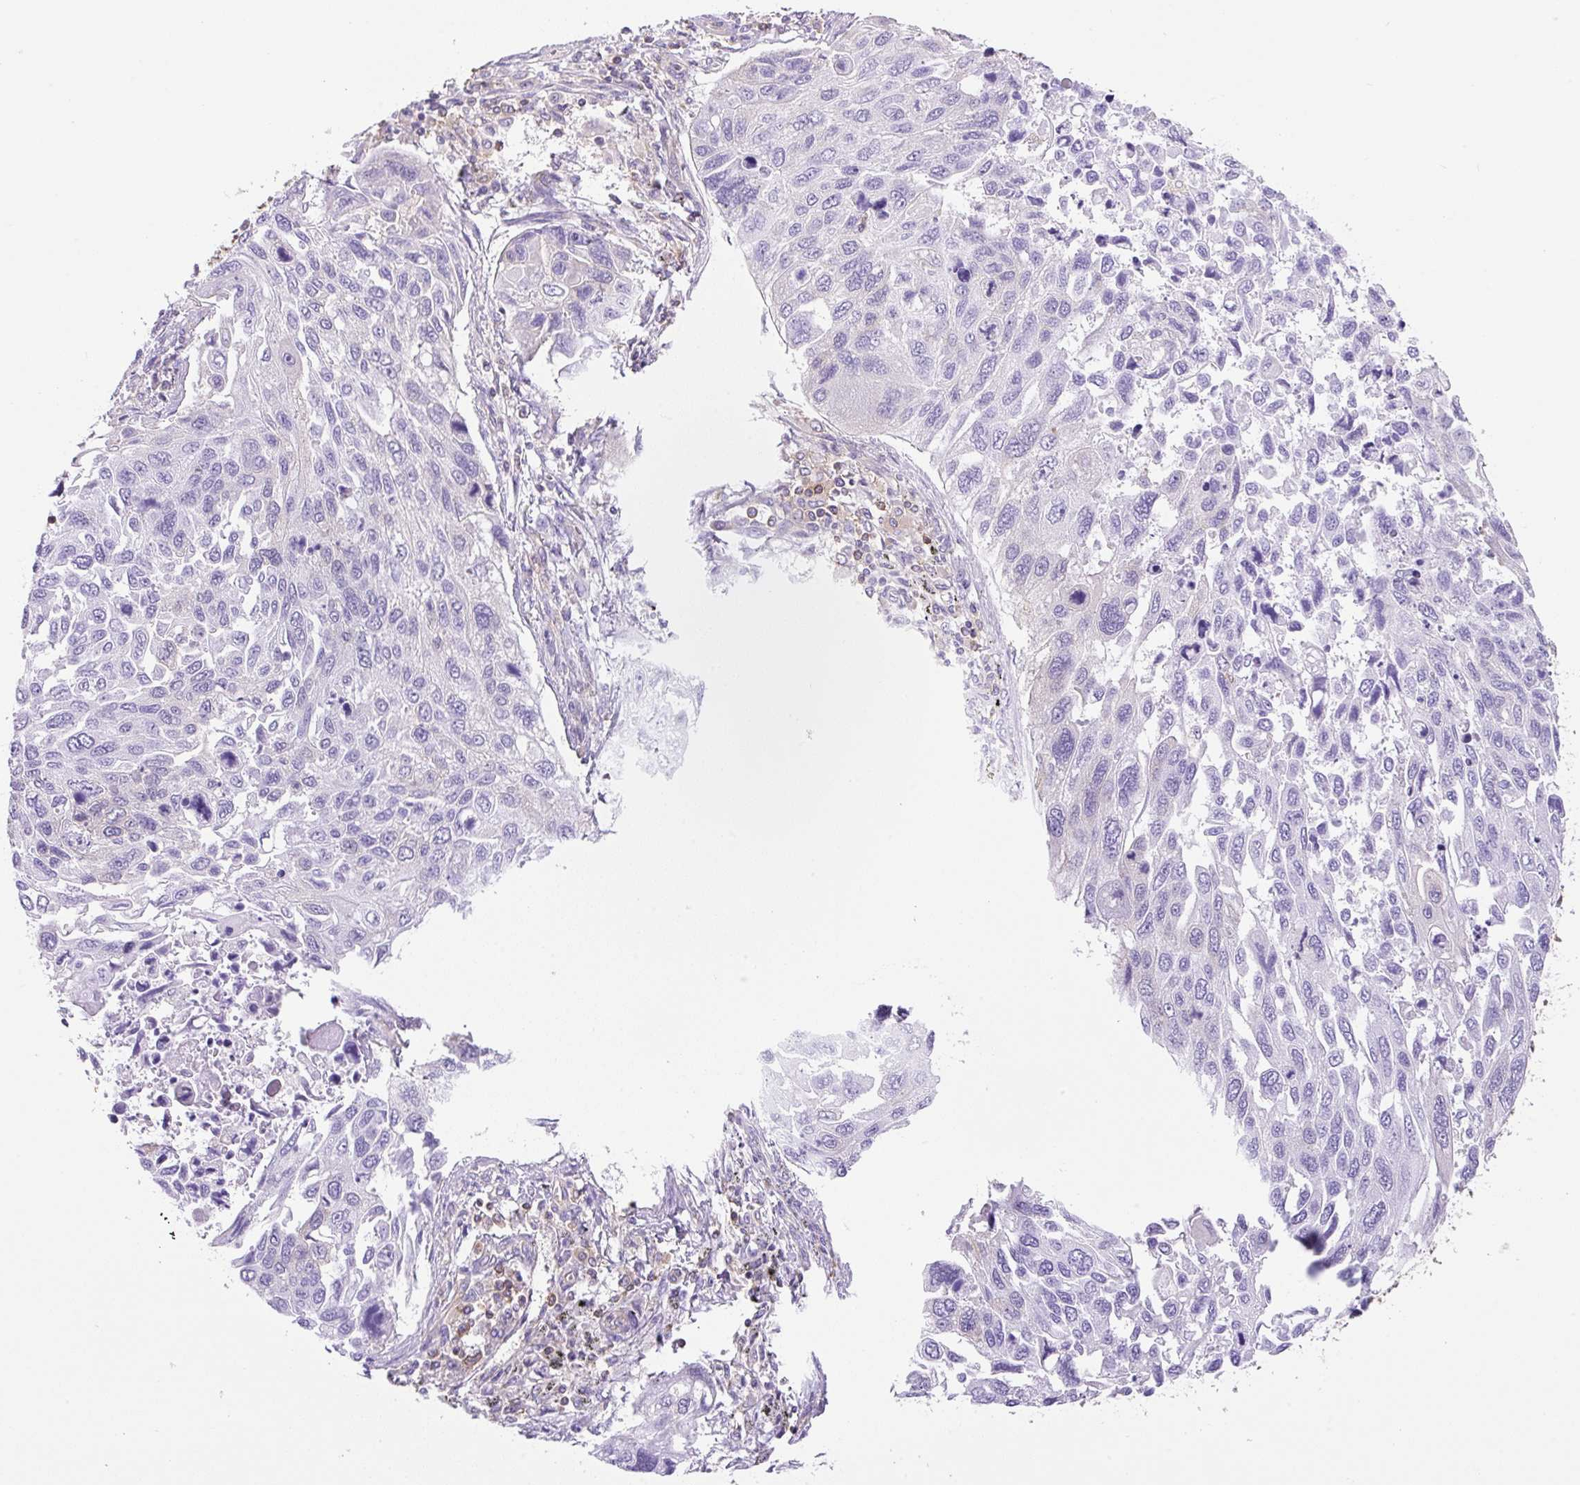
{"staining": {"intensity": "weak", "quantity": "<25%", "location": "cytoplasmic/membranous"}, "tissue": "lung cancer", "cell_type": "Tumor cells", "image_type": "cancer", "snomed": [{"axis": "morphology", "description": "Squamous cell carcinoma, NOS"}, {"axis": "topography", "description": "Lung"}], "caption": "Immunohistochemistry (IHC) histopathology image of human lung cancer stained for a protein (brown), which exhibits no positivity in tumor cells.", "gene": "DNM2", "patient": {"sex": "male", "age": 62}}